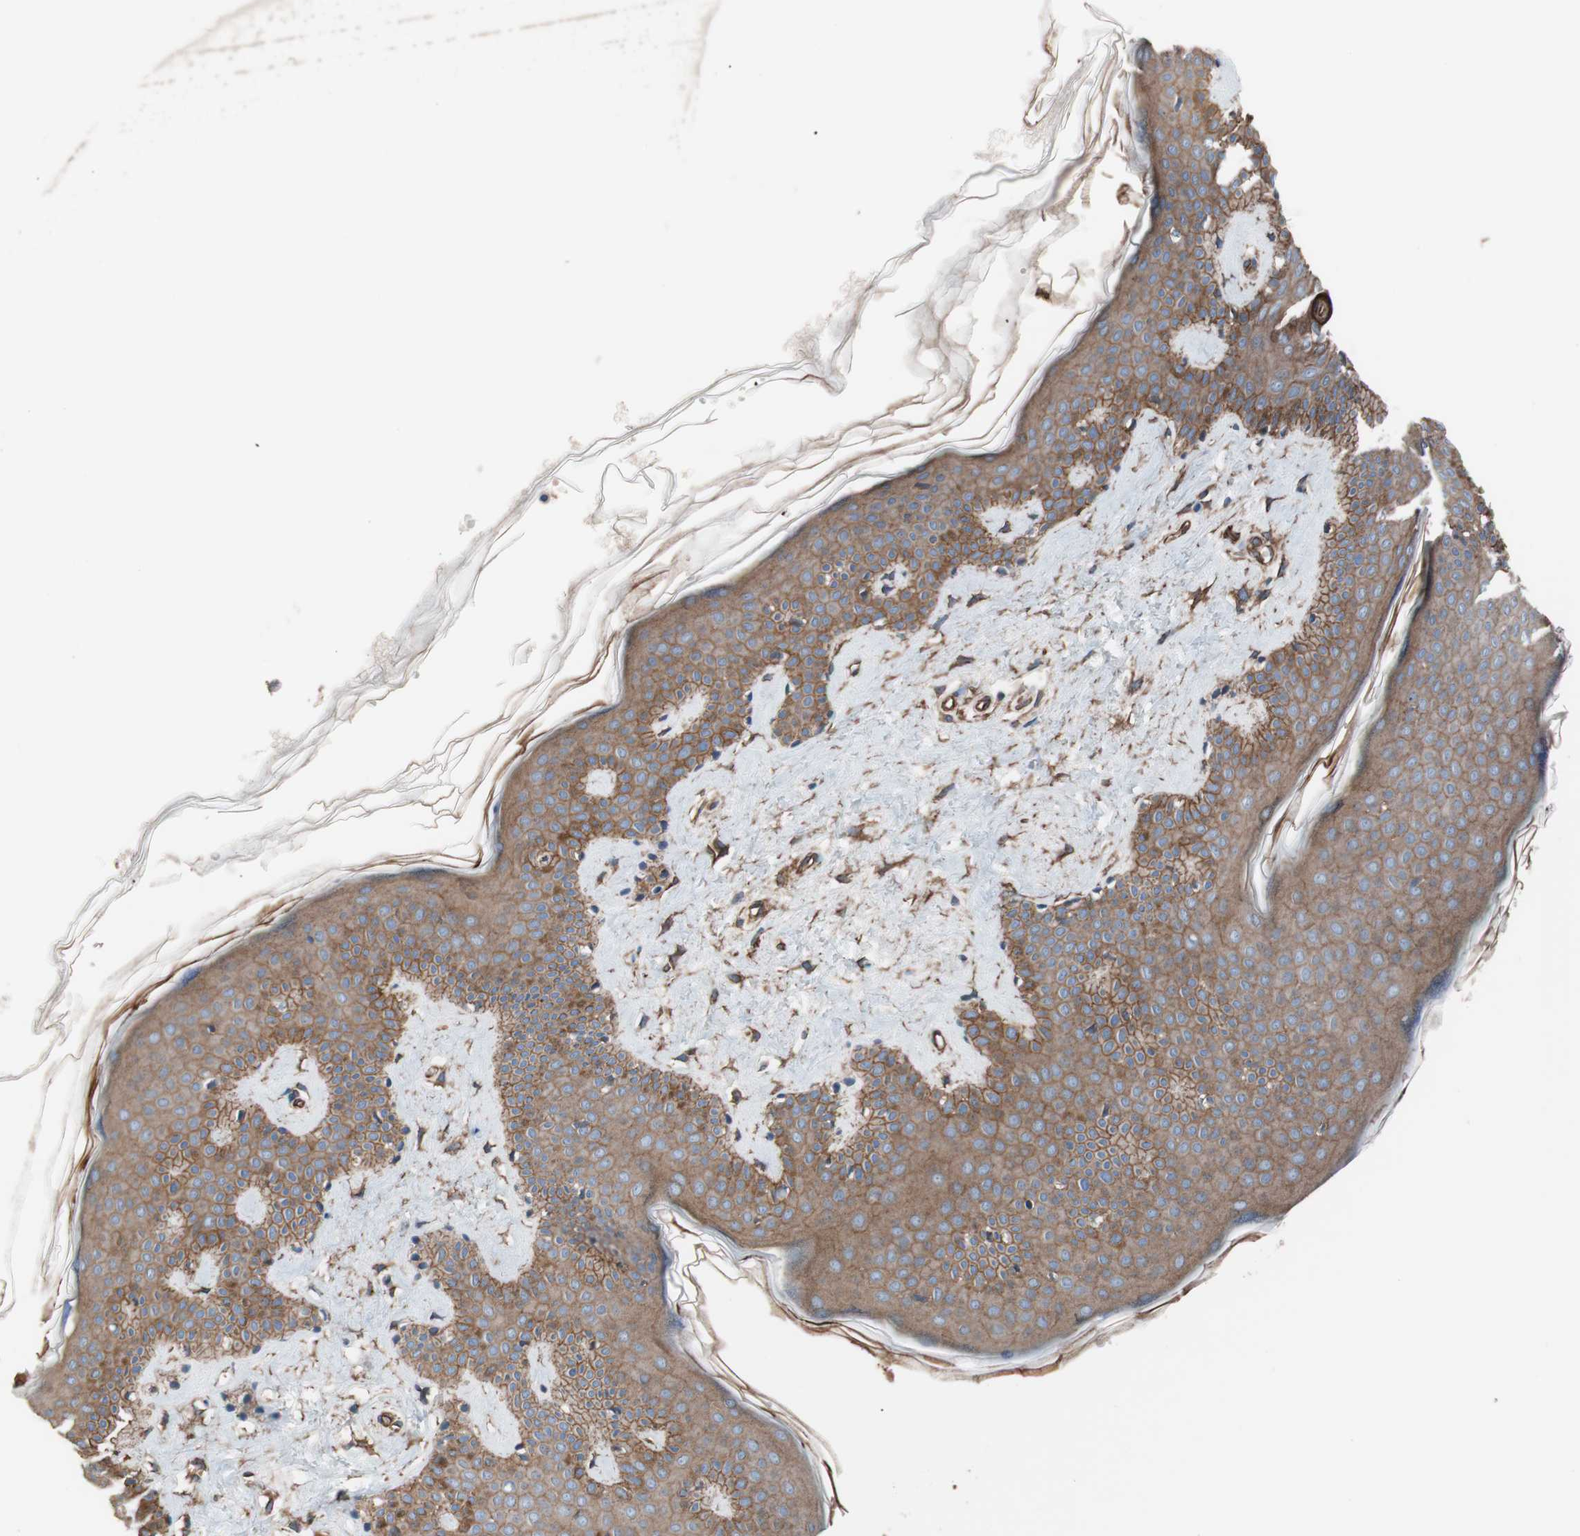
{"staining": {"intensity": "moderate", "quantity": ">75%", "location": "cytoplasmic/membranous"}, "tissue": "skin", "cell_type": "Fibroblasts", "image_type": "normal", "snomed": [{"axis": "morphology", "description": "Normal tissue, NOS"}, {"axis": "topography", "description": "Skin"}], "caption": "The image exhibits immunohistochemical staining of normal skin. There is moderate cytoplasmic/membranous expression is seen in about >75% of fibroblasts. (DAB = brown stain, brightfield microscopy at high magnification).", "gene": "SPINT1", "patient": {"sex": "male", "age": 67}}